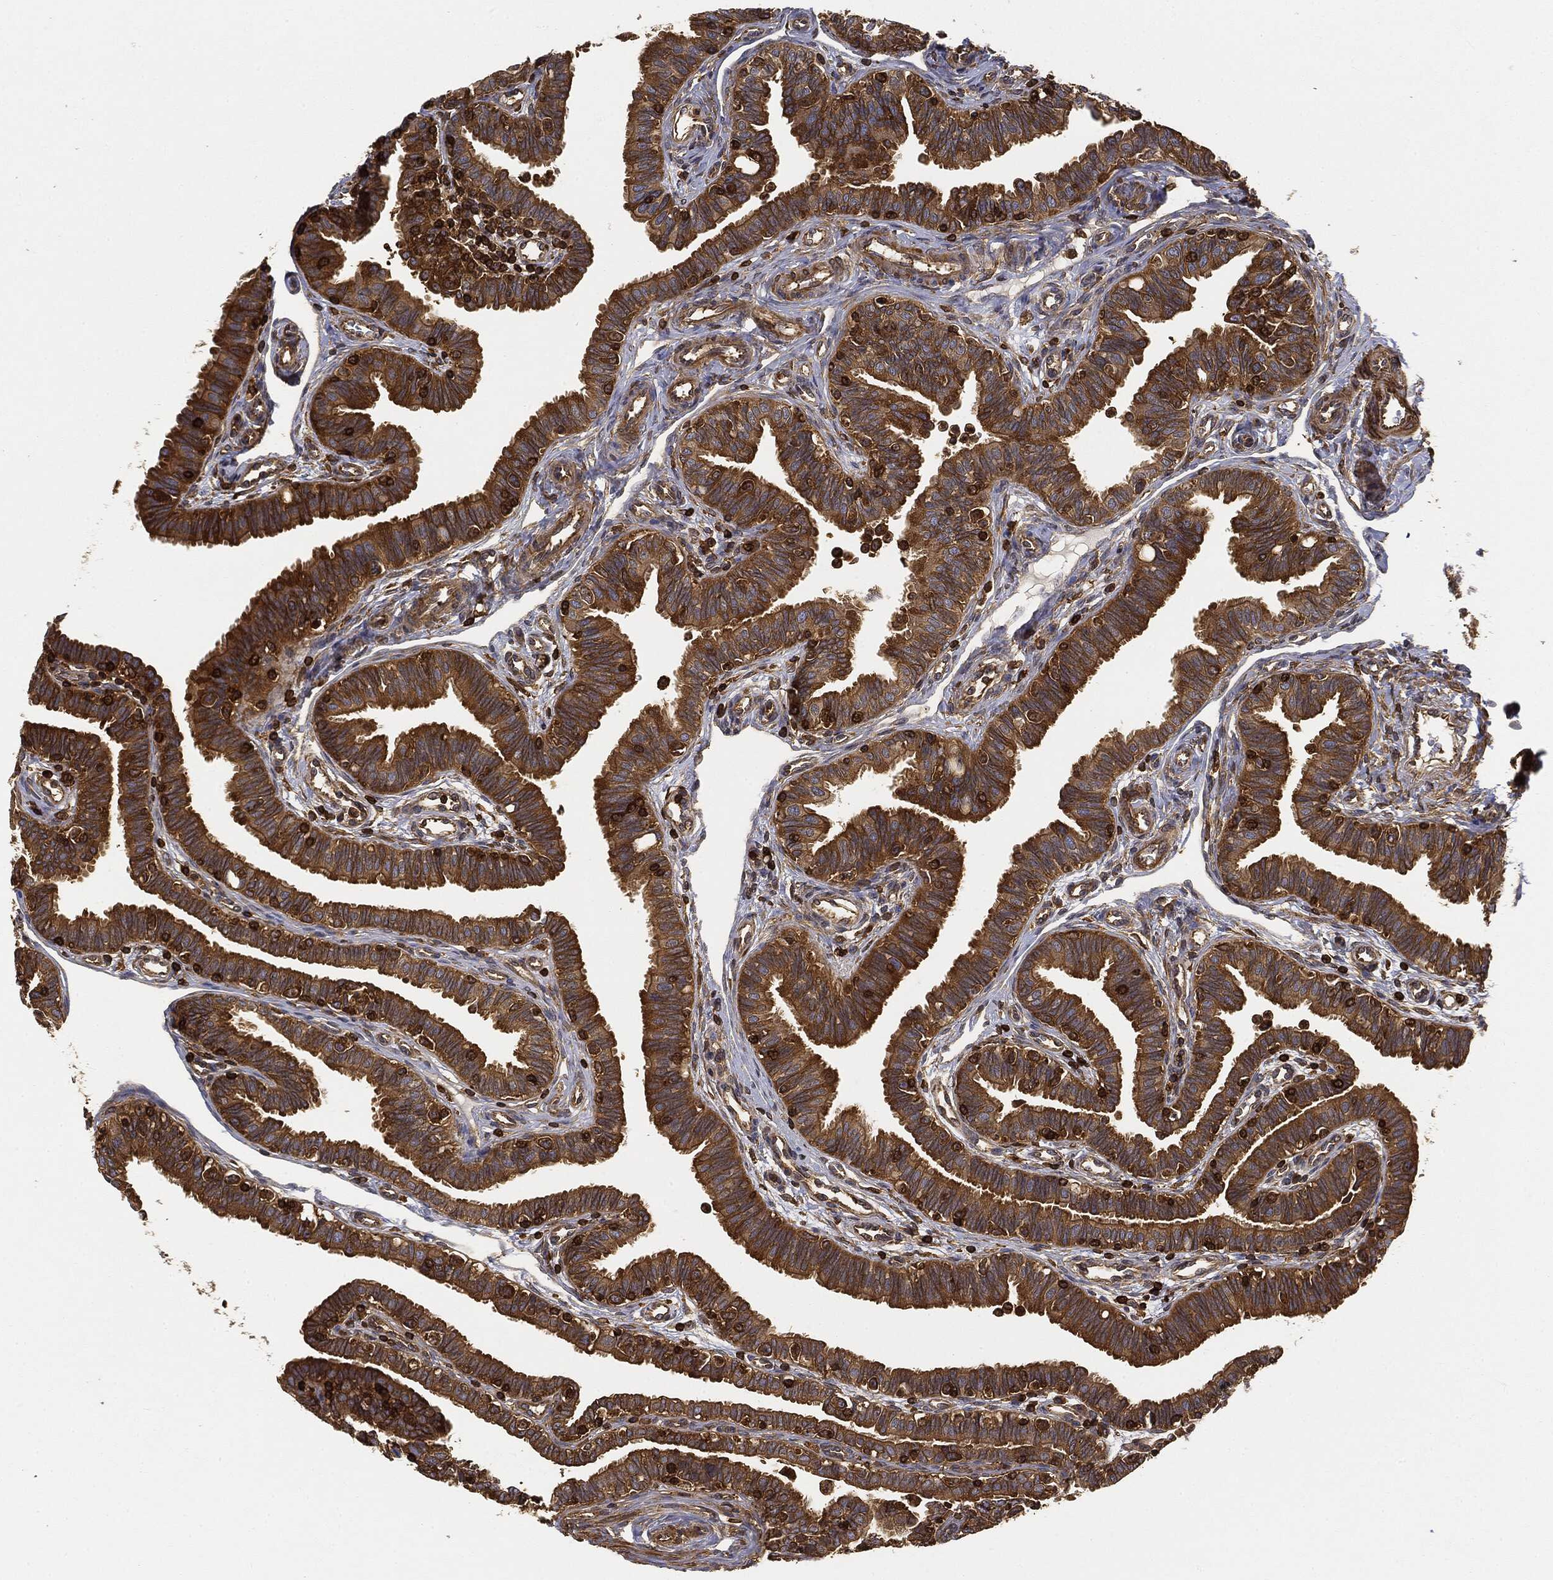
{"staining": {"intensity": "strong", "quantity": ">75%", "location": "cytoplasmic/membranous"}, "tissue": "fallopian tube", "cell_type": "Glandular cells", "image_type": "normal", "snomed": [{"axis": "morphology", "description": "Normal tissue, NOS"}, {"axis": "topography", "description": "Fallopian tube"}], "caption": "This is a micrograph of IHC staining of normal fallopian tube, which shows strong expression in the cytoplasmic/membranous of glandular cells.", "gene": "WDR1", "patient": {"sex": "female", "age": 36}}